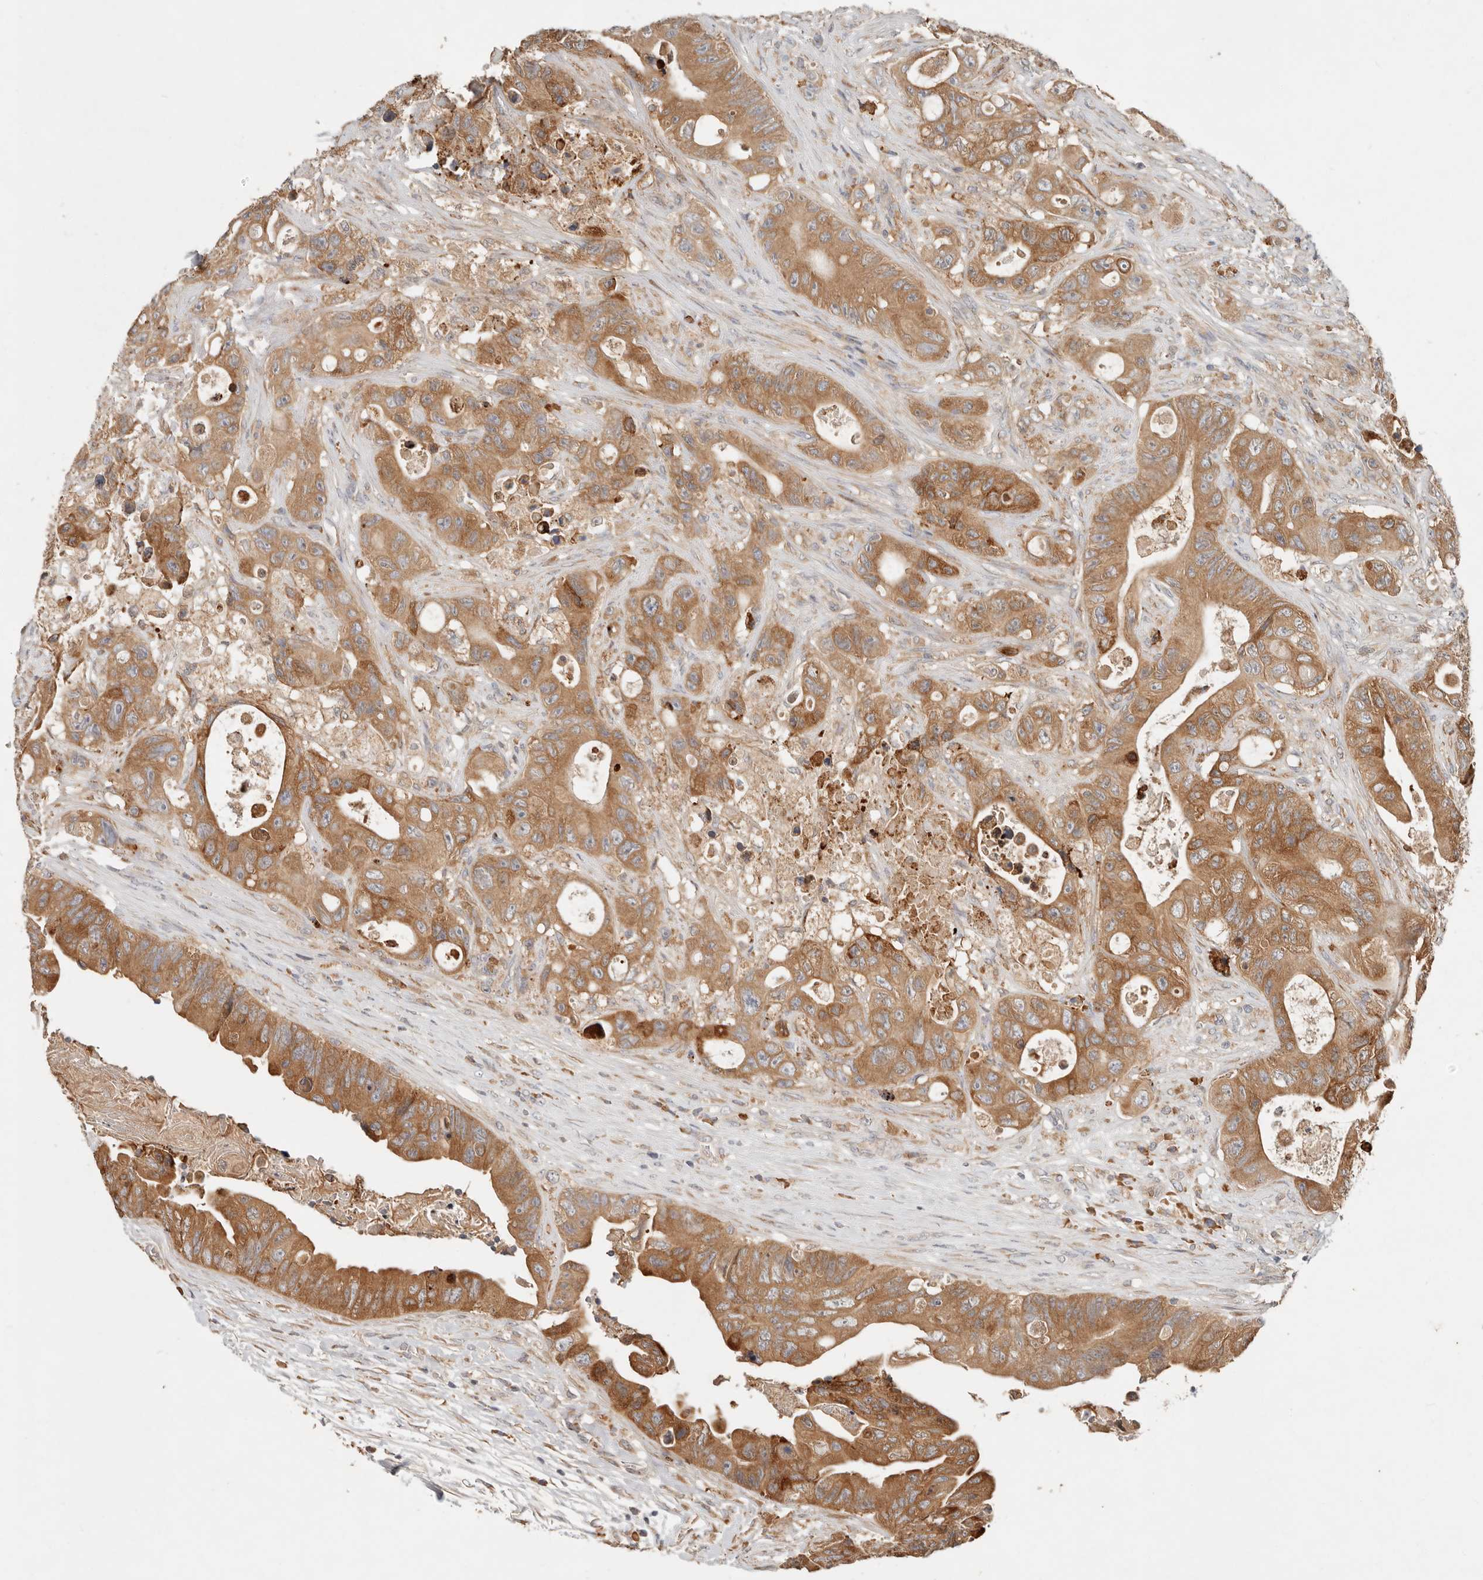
{"staining": {"intensity": "moderate", "quantity": ">75%", "location": "cytoplasmic/membranous"}, "tissue": "colorectal cancer", "cell_type": "Tumor cells", "image_type": "cancer", "snomed": [{"axis": "morphology", "description": "Adenocarcinoma, NOS"}, {"axis": "topography", "description": "Colon"}], "caption": "Brown immunohistochemical staining in human colorectal cancer displays moderate cytoplasmic/membranous staining in about >75% of tumor cells.", "gene": "ARHGEF10L", "patient": {"sex": "female", "age": 46}}